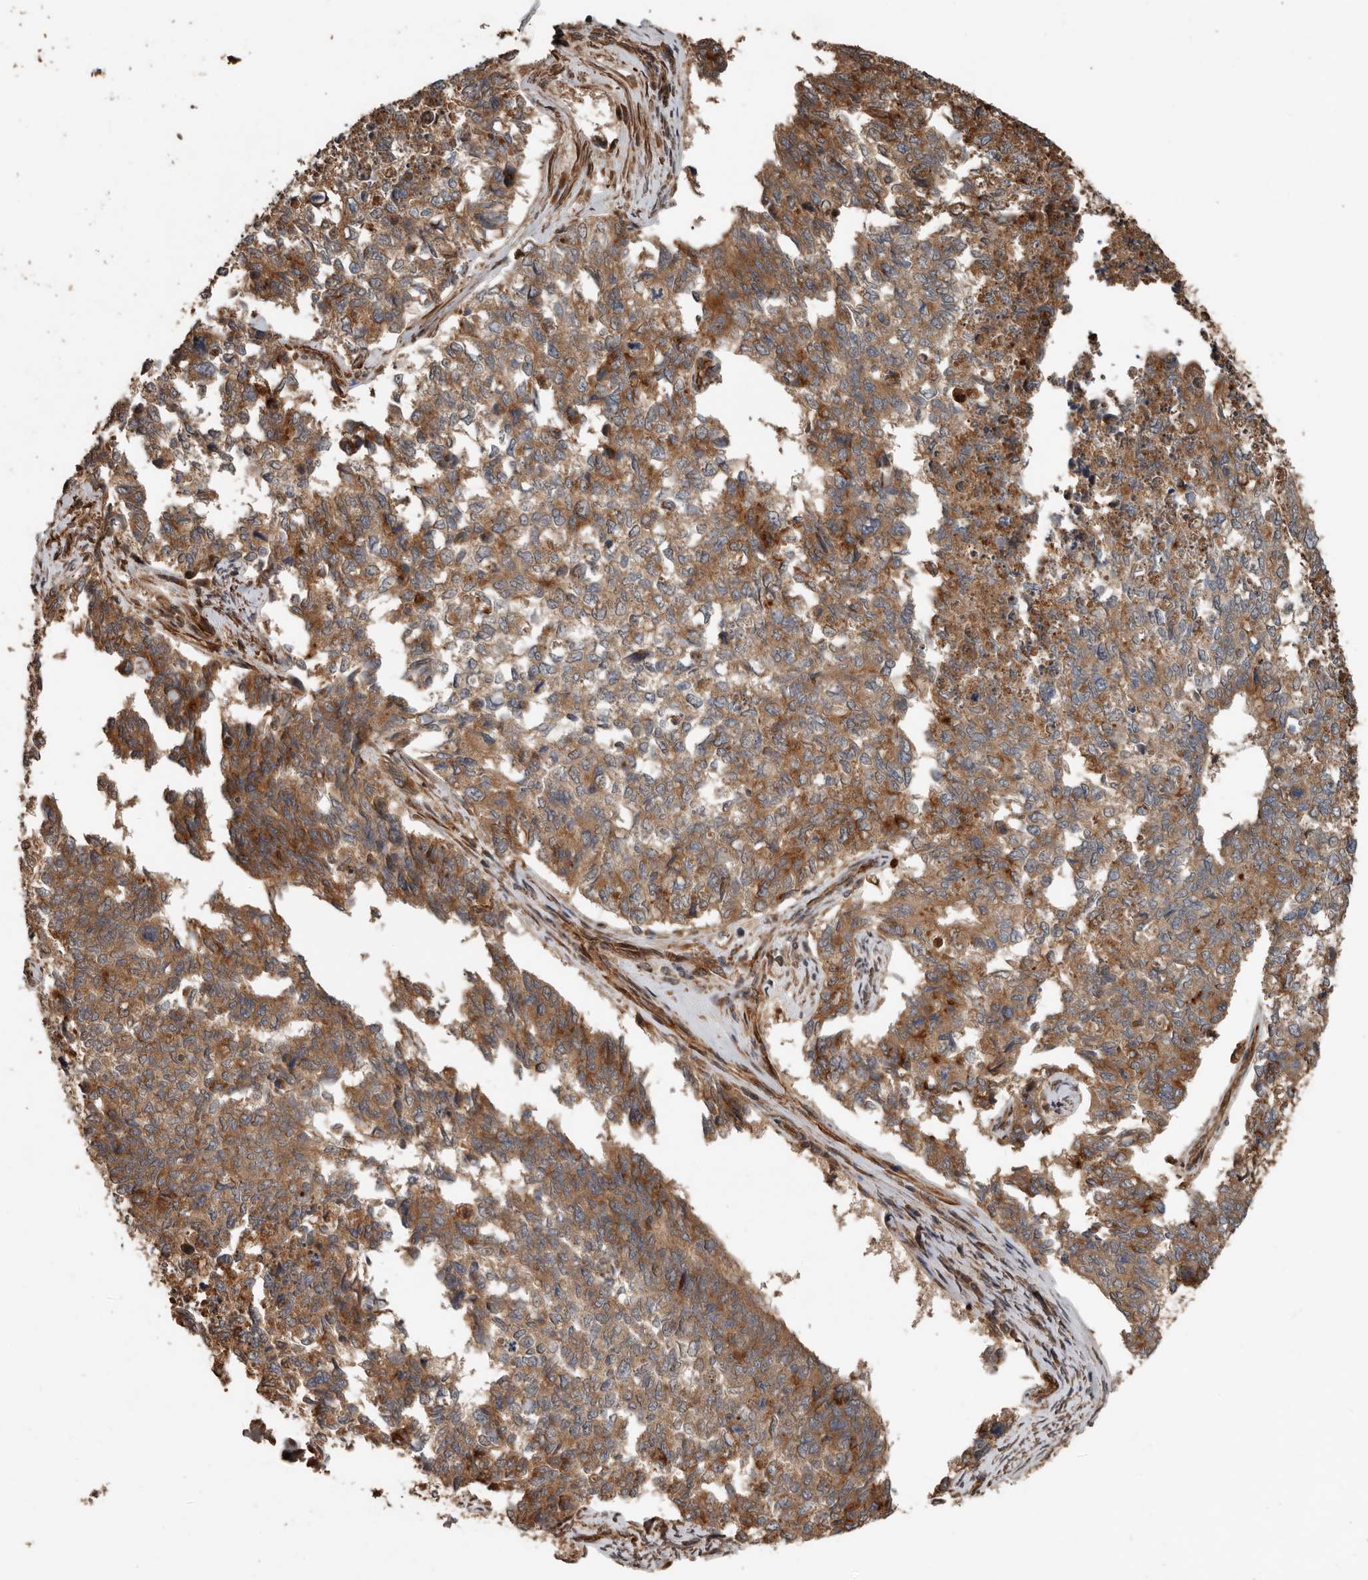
{"staining": {"intensity": "moderate", "quantity": ">75%", "location": "cytoplasmic/membranous"}, "tissue": "cervical cancer", "cell_type": "Tumor cells", "image_type": "cancer", "snomed": [{"axis": "morphology", "description": "Squamous cell carcinoma, NOS"}, {"axis": "topography", "description": "Cervix"}], "caption": "Squamous cell carcinoma (cervical) stained with DAB immunohistochemistry (IHC) shows medium levels of moderate cytoplasmic/membranous expression in about >75% of tumor cells. (DAB IHC with brightfield microscopy, high magnification).", "gene": "YOD1", "patient": {"sex": "female", "age": 63}}